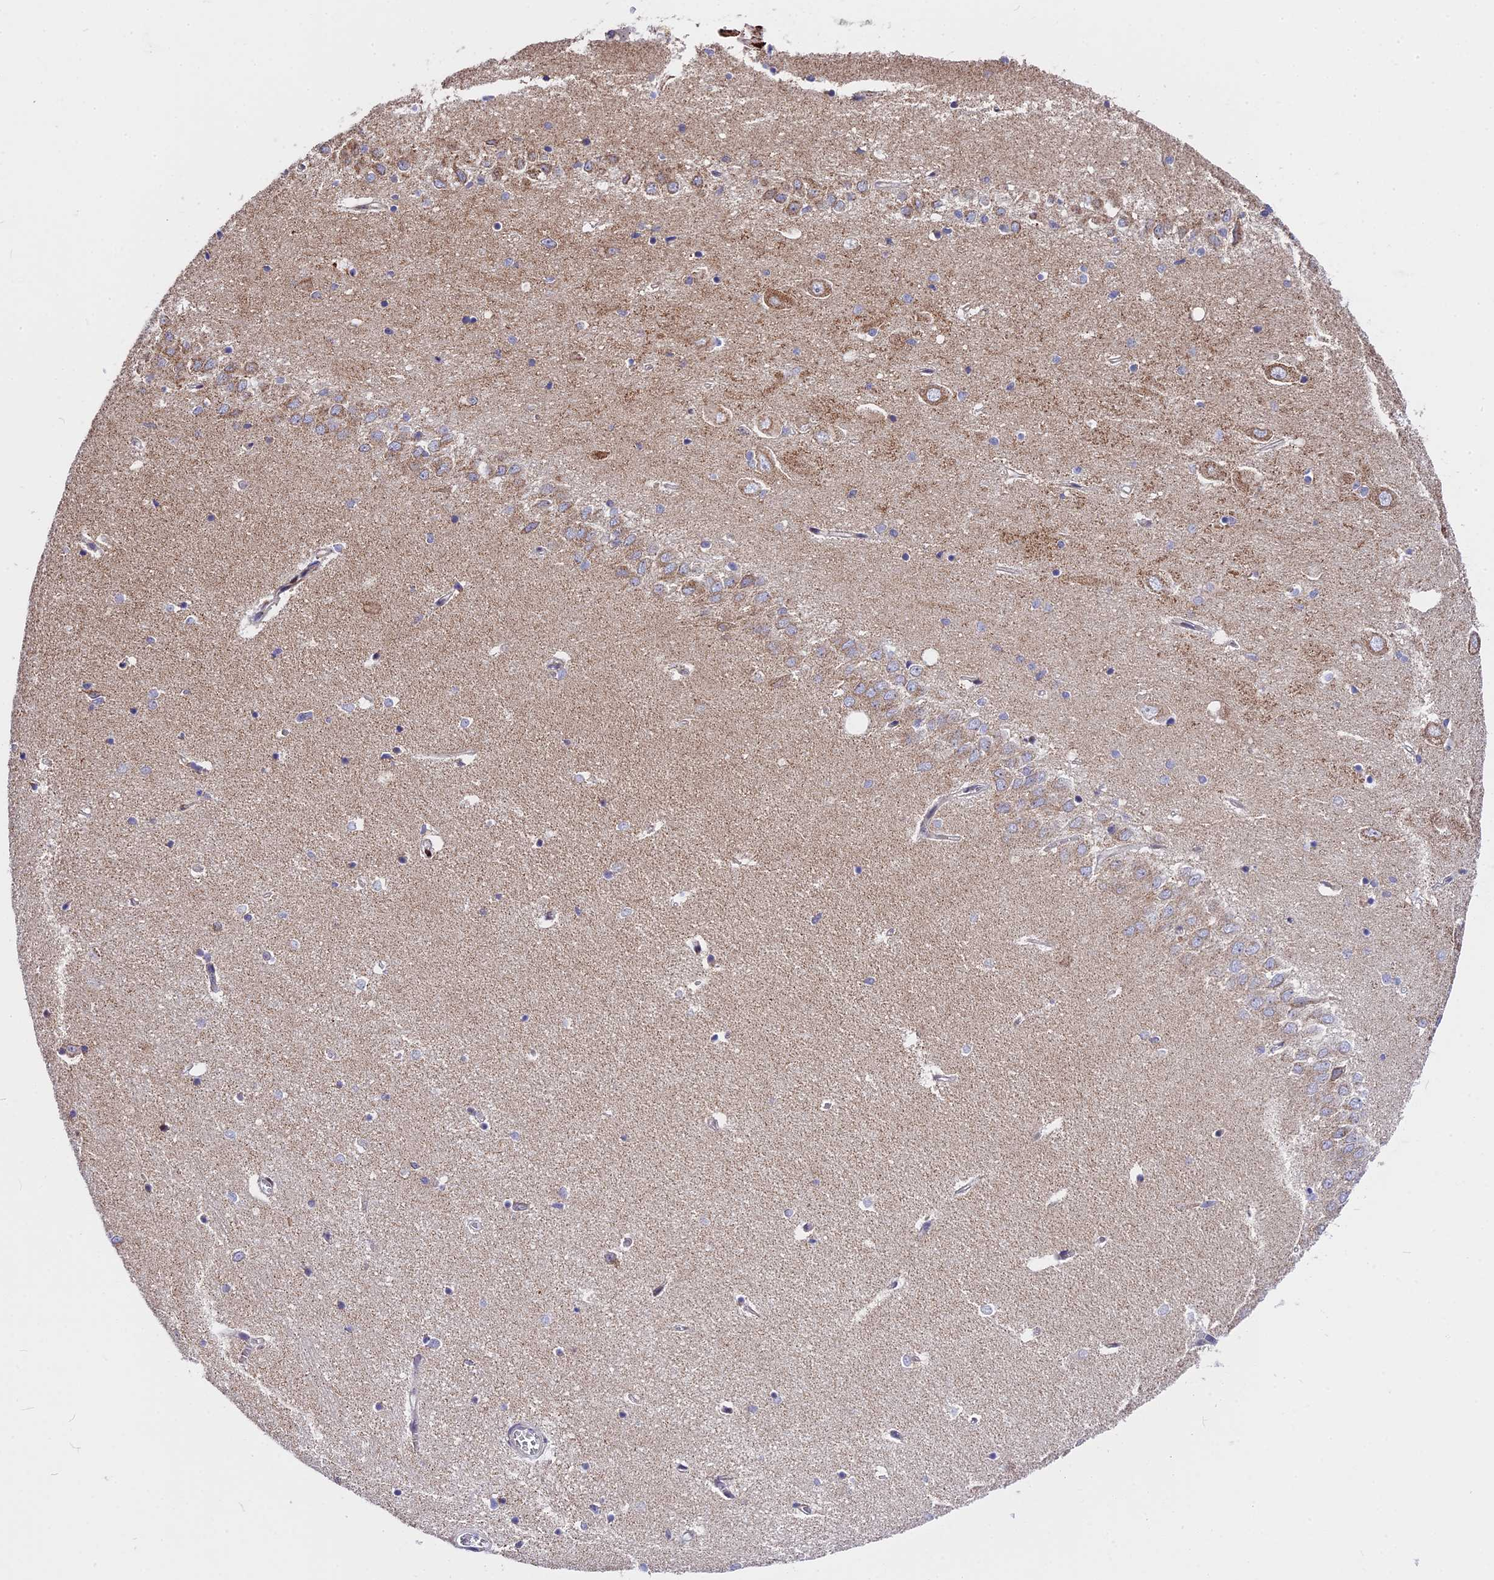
{"staining": {"intensity": "negative", "quantity": "none", "location": "none"}, "tissue": "hippocampus", "cell_type": "Glial cells", "image_type": "normal", "snomed": [{"axis": "morphology", "description": "Normal tissue, NOS"}, {"axis": "topography", "description": "Hippocampus"}], "caption": "This photomicrograph is of unremarkable hippocampus stained with IHC to label a protein in brown with the nuclei are counter-stained blue. There is no expression in glial cells.", "gene": "FAM174C", "patient": {"sex": "female", "age": 64}}